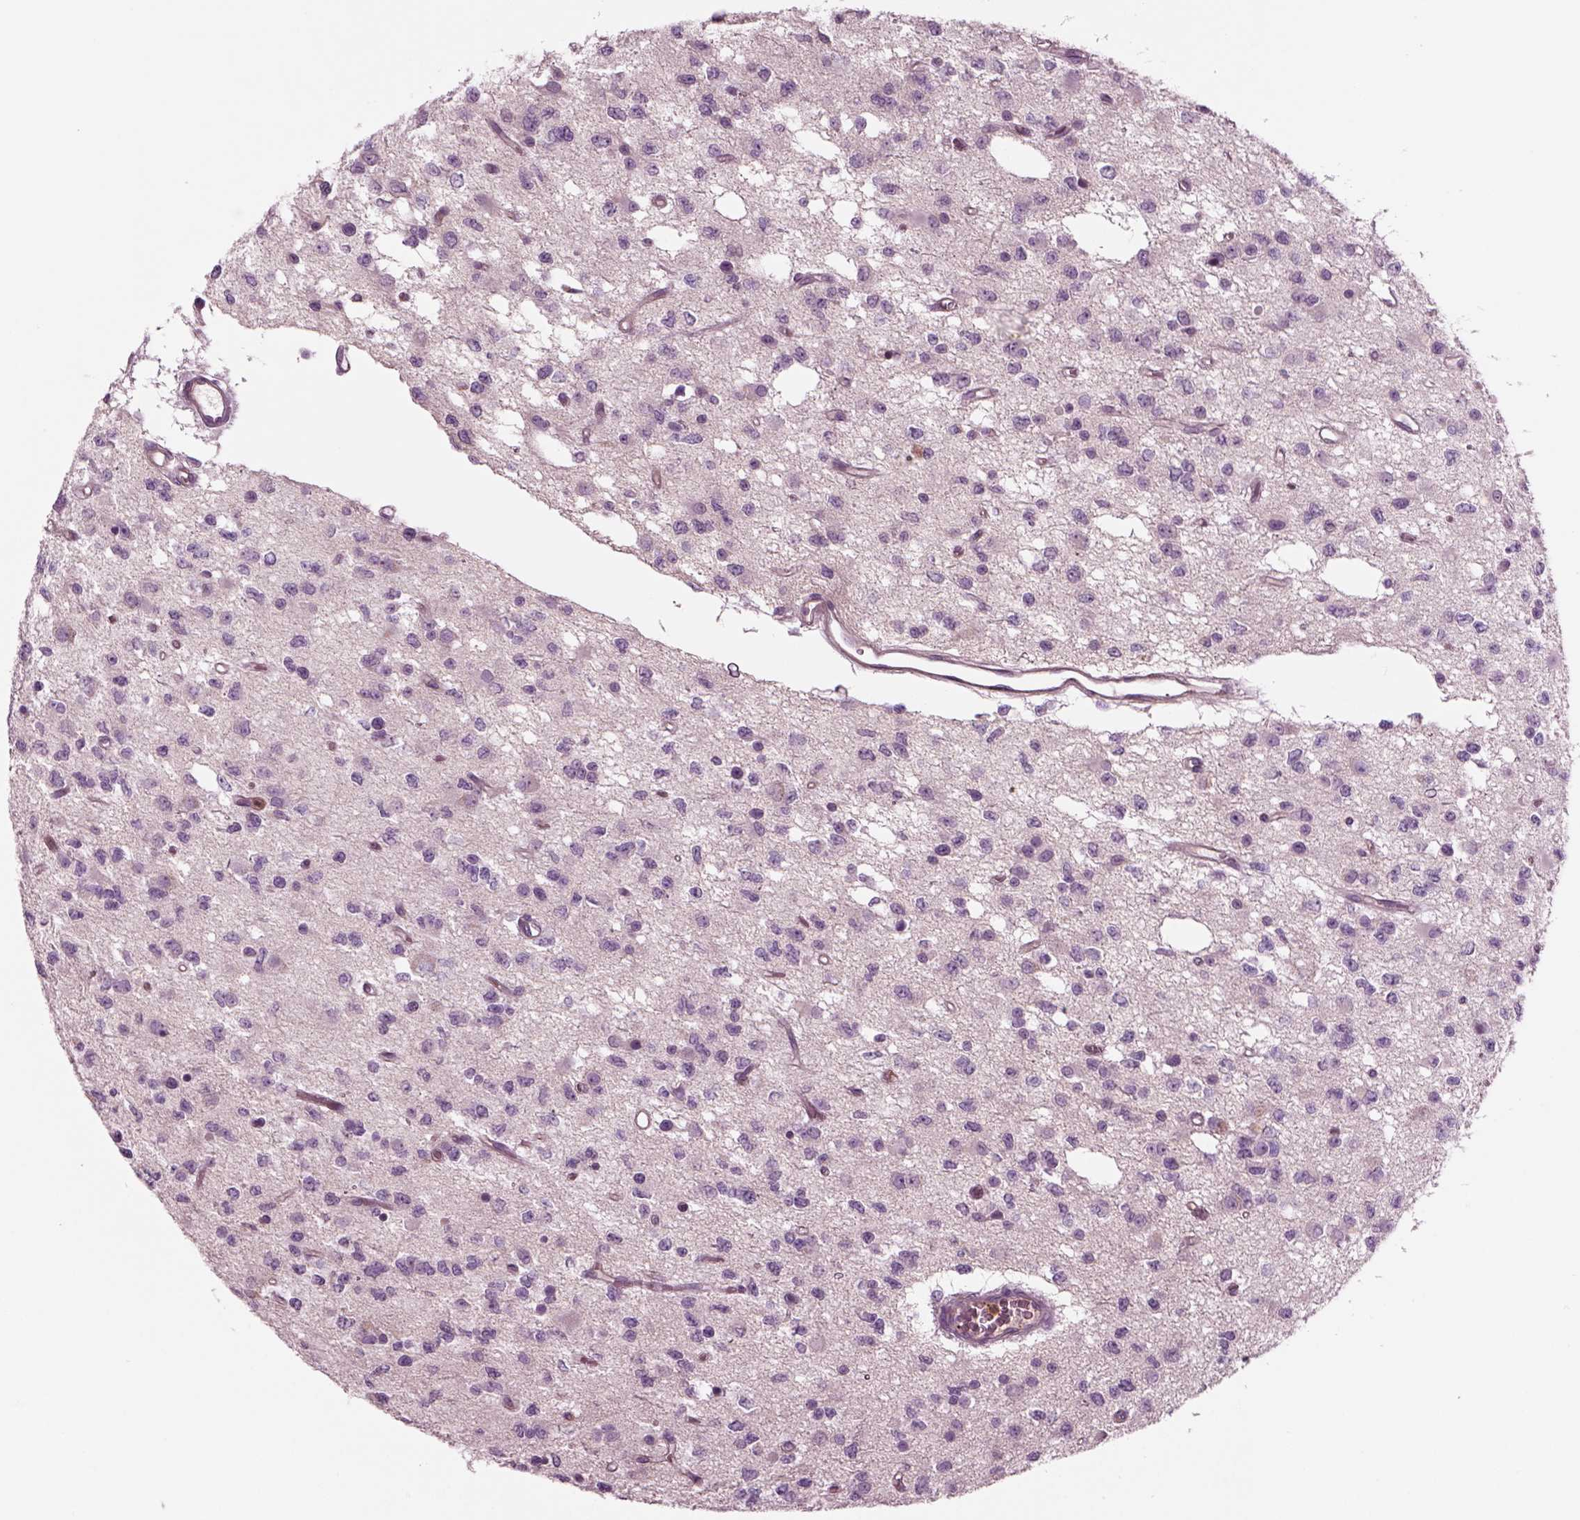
{"staining": {"intensity": "negative", "quantity": "none", "location": "none"}, "tissue": "glioma", "cell_type": "Tumor cells", "image_type": "cancer", "snomed": [{"axis": "morphology", "description": "Glioma, malignant, Low grade"}, {"axis": "topography", "description": "Brain"}], "caption": "Tumor cells show no significant protein positivity in low-grade glioma (malignant).", "gene": "SLC2A3", "patient": {"sex": "female", "age": 45}}